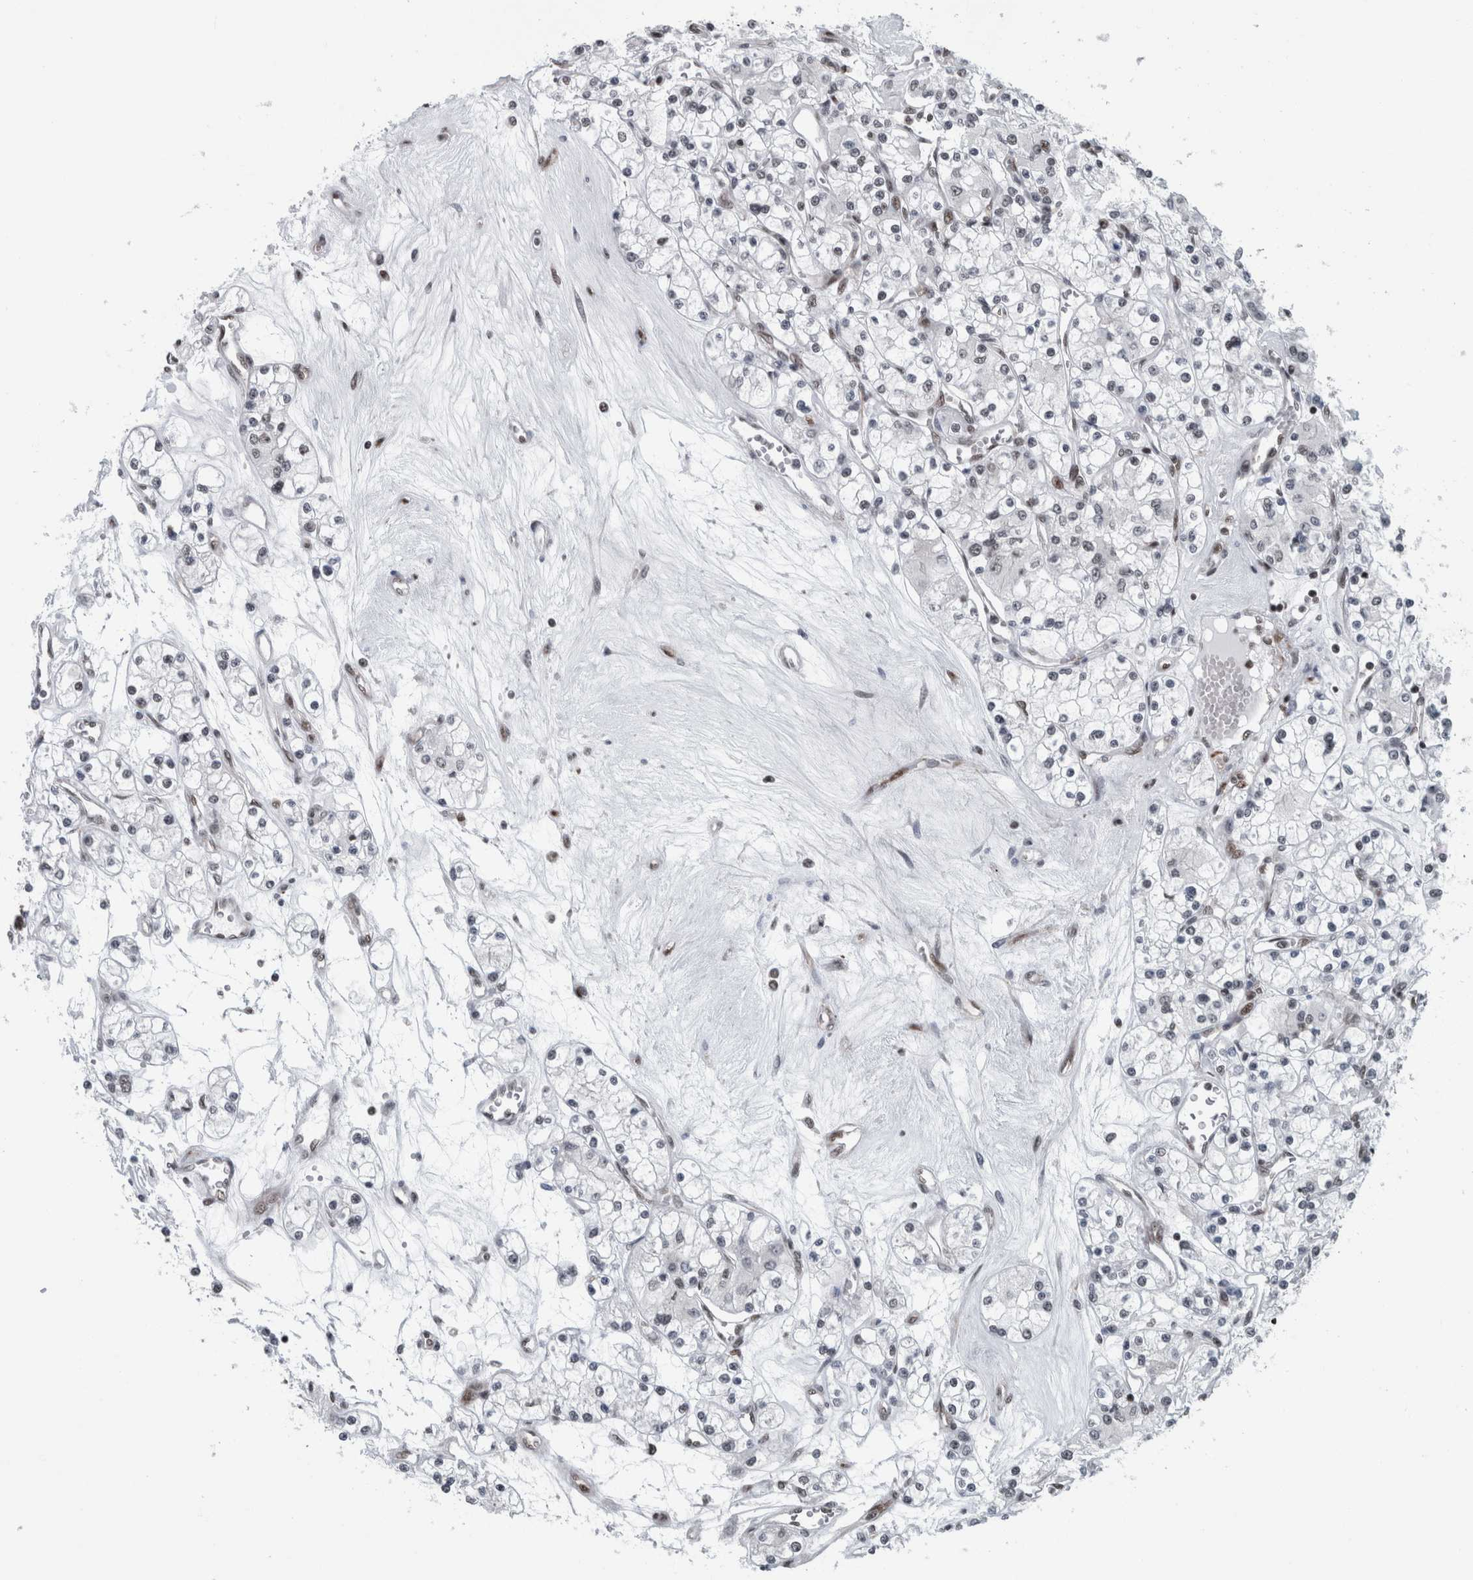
{"staining": {"intensity": "weak", "quantity": "<25%", "location": "nuclear"}, "tissue": "renal cancer", "cell_type": "Tumor cells", "image_type": "cancer", "snomed": [{"axis": "morphology", "description": "Adenocarcinoma, NOS"}, {"axis": "topography", "description": "Kidney"}], "caption": "This is an IHC histopathology image of renal cancer. There is no positivity in tumor cells.", "gene": "DNMT3A", "patient": {"sex": "female", "age": 59}}